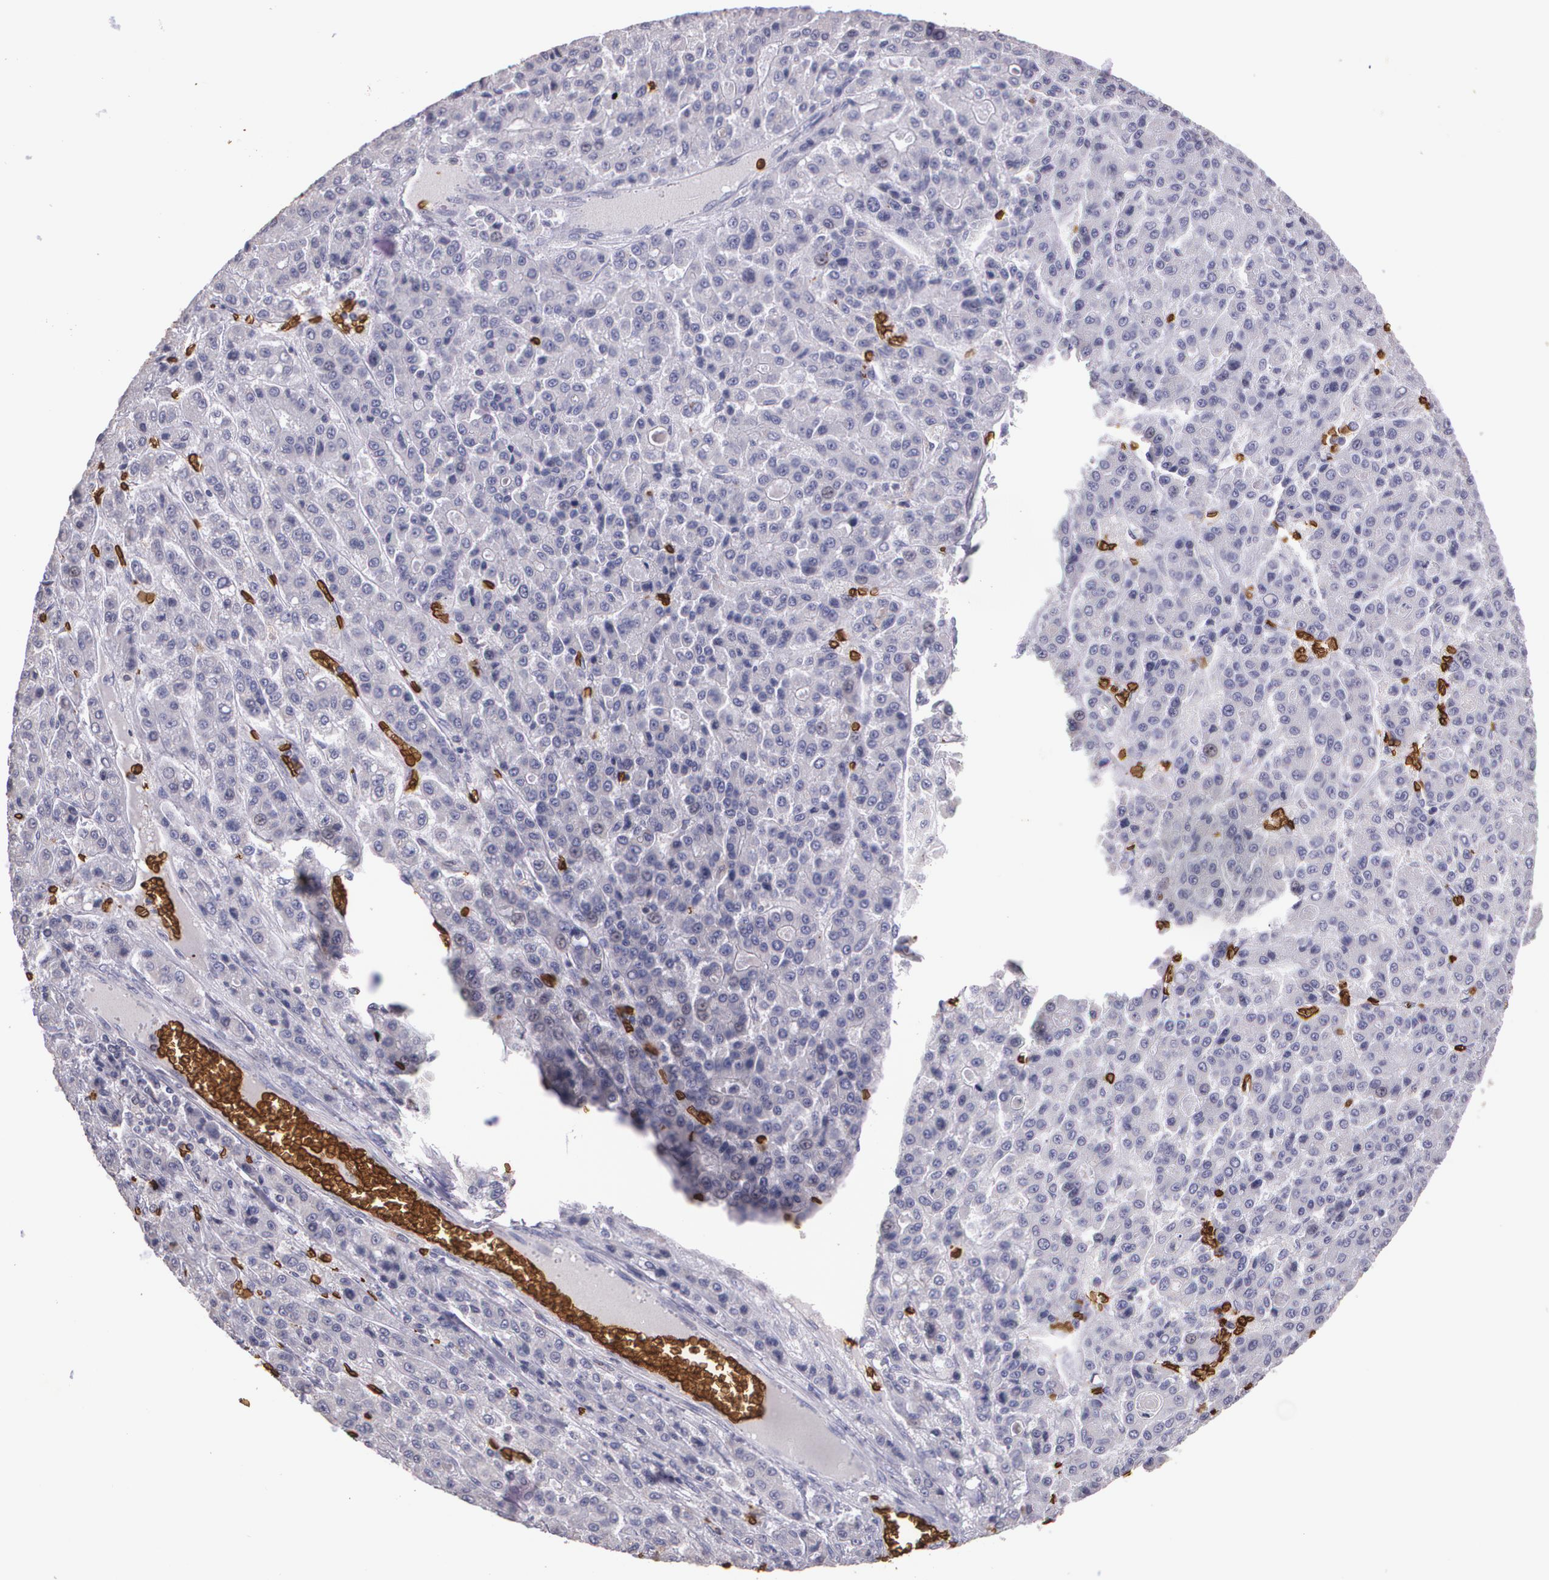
{"staining": {"intensity": "negative", "quantity": "none", "location": "none"}, "tissue": "liver cancer", "cell_type": "Tumor cells", "image_type": "cancer", "snomed": [{"axis": "morphology", "description": "Carcinoma, Hepatocellular, NOS"}, {"axis": "topography", "description": "Liver"}], "caption": "High power microscopy micrograph of an IHC photomicrograph of liver hepatocellular carcinoma, revealing no significant staining in tumor cells.", "gene": "SLC2A1", "patient": {"sex": "male", "age": 70}}